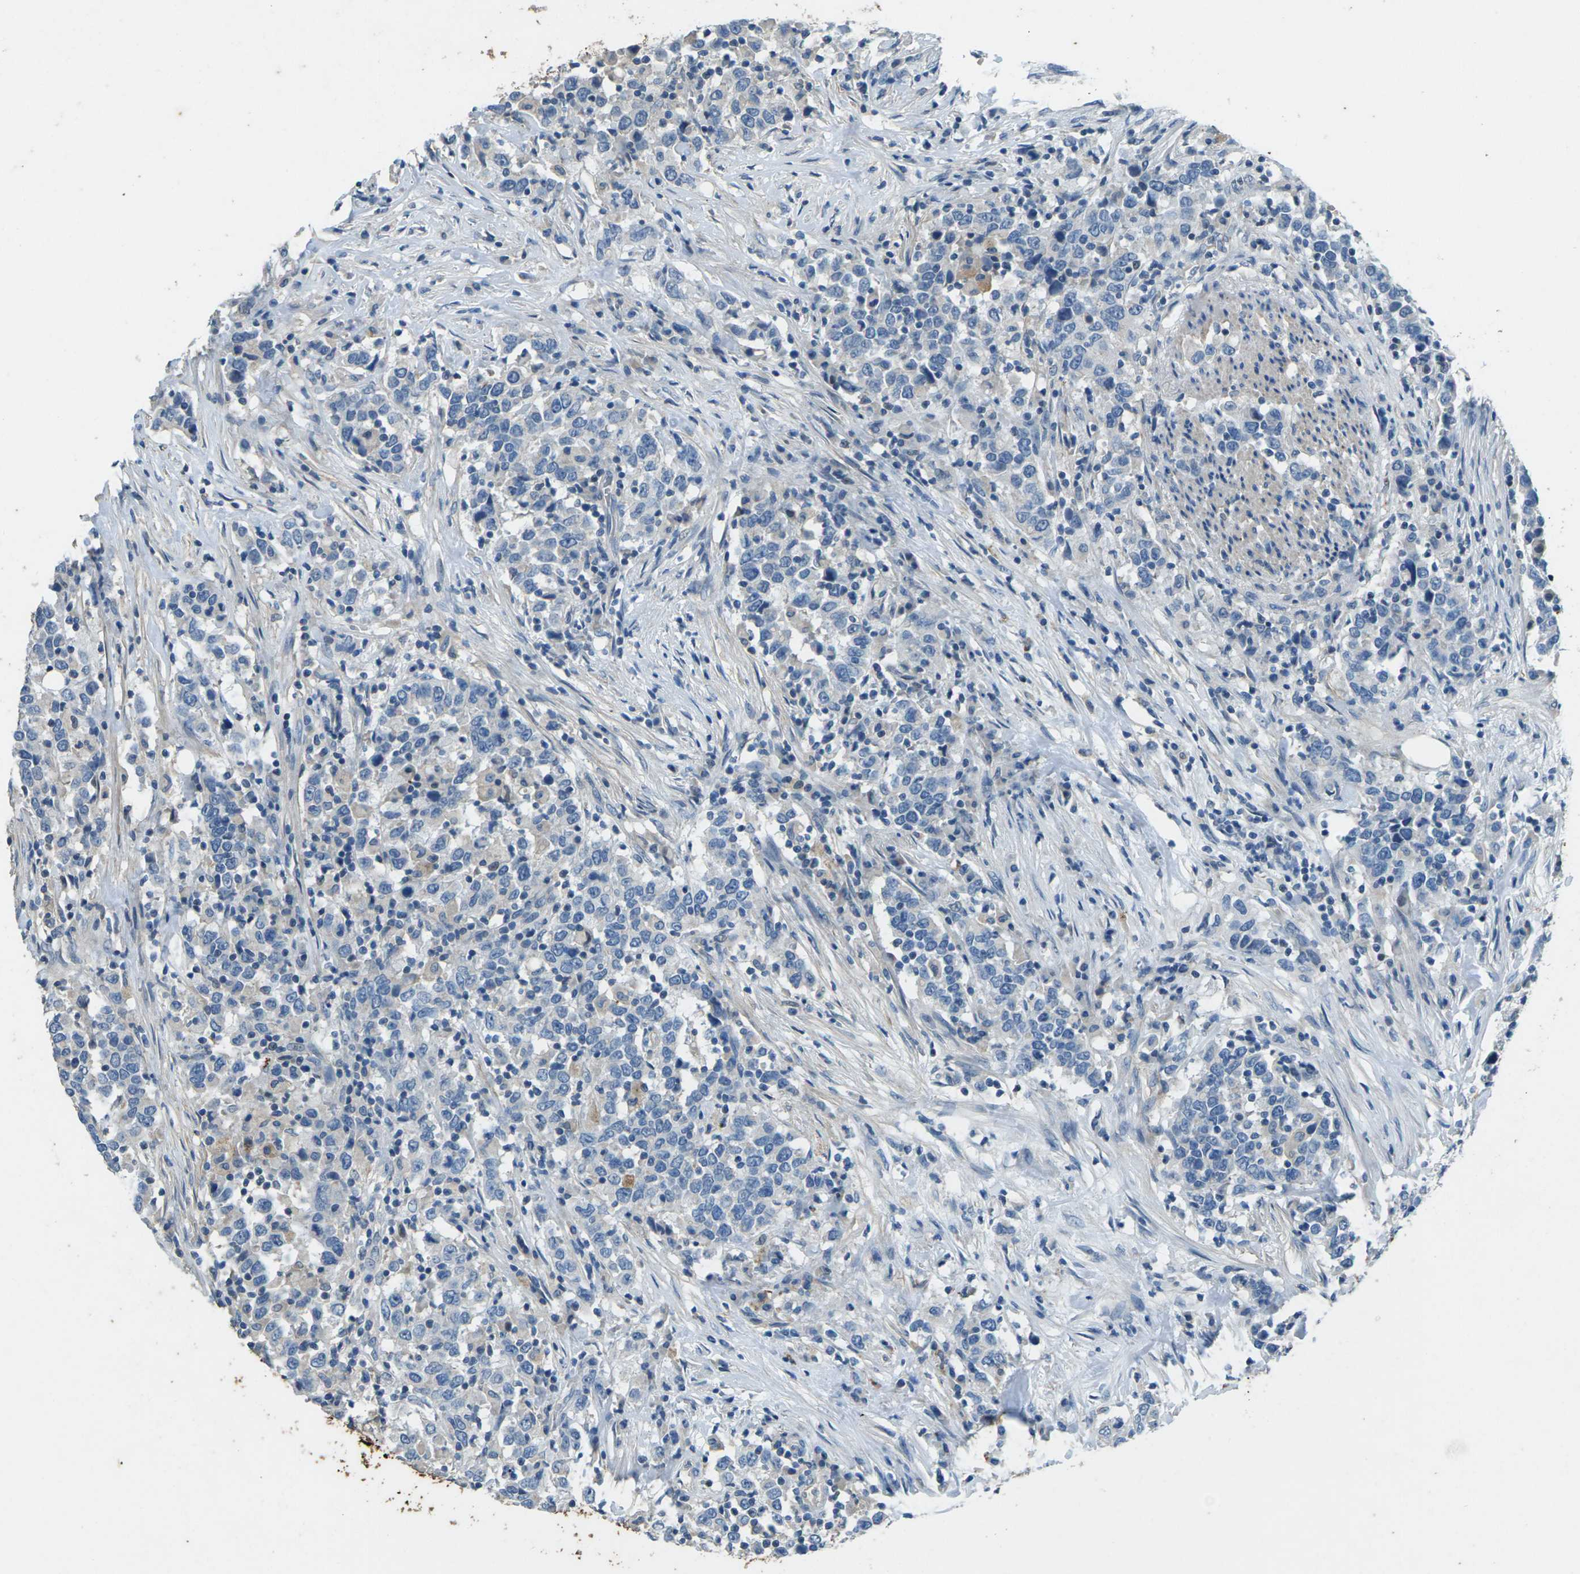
{"staining": {"intensity": "weak", "quantity": "<25%", "location": "cytoplasmic/membranous"}, "tissue": "urothelial cancer", "cell_type": "Tumor cells", "image_type": "cancer", "snomed": [{"axis": "morphology", "description": "Urothelial carcinoma, High grade"}, {"axis": "topography", "description": "Urinary bladder"}], "caption": "Tumor cells are negative for brown protein staining in high-grade urothelial carcinoma. Brightfield microscopy of IHC stained with DAB (3,3'-diaminobenzidine) (brown) and hematoxylin (blue), captured at high magnification.", "gene": "SIGLEC14", "patient": {"sex": "male", "age": 61}}